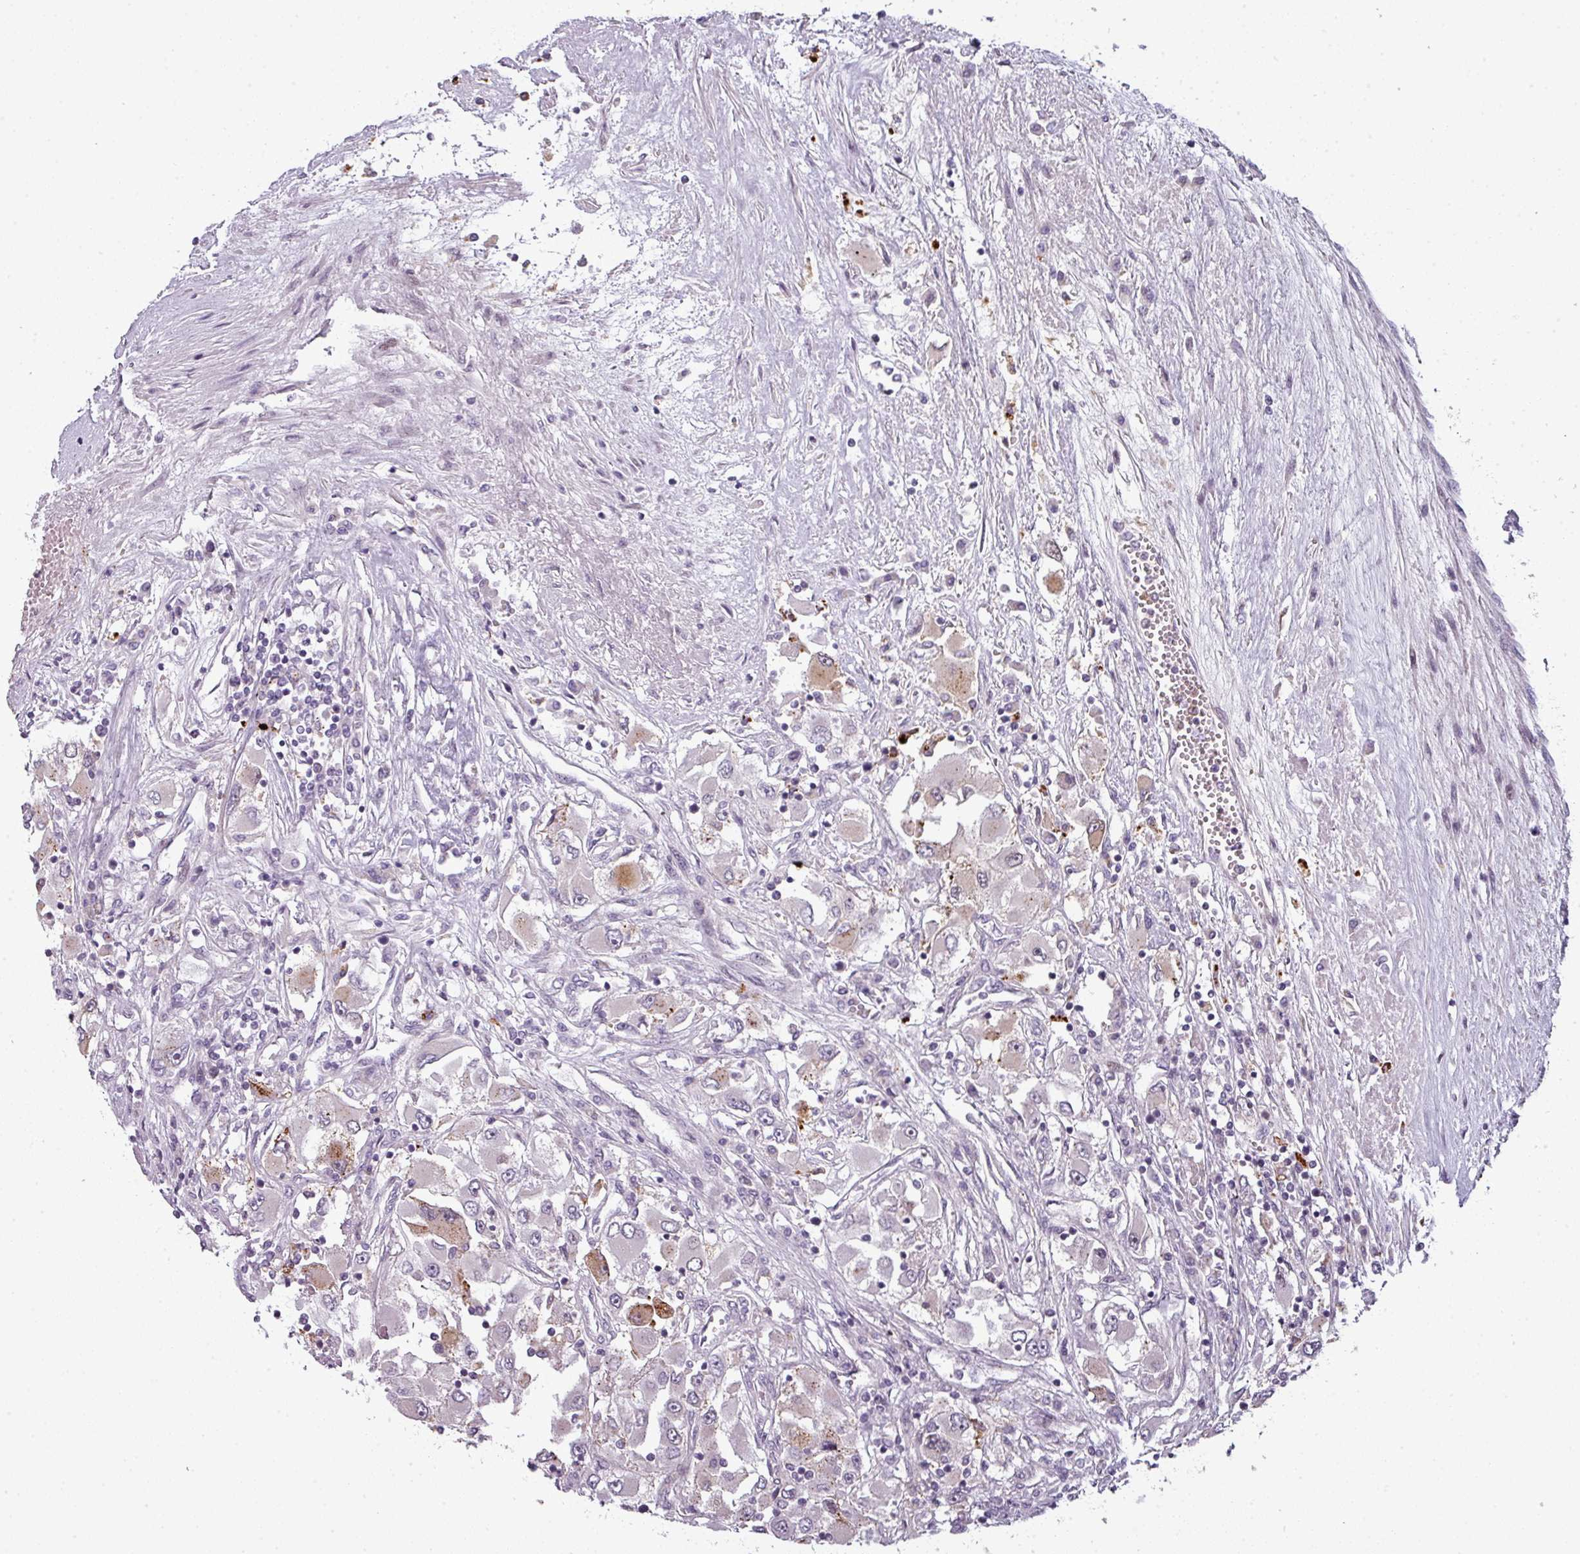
{"staining": {"intensity": "moderate", "quantity": "<25%", "location": "cytoplasmic/membranous"}, "tissue": "renal cancer", "cell_type": "Tumor cells", "image_type": "cancer", "snomed": [{"axis": "morphology", "description": "Adenocarcinoma, NOS"}, {"axis": "topography", "description": "Kidney"}], "caption": "The image reveals a brown stain indicating the presence of a protein in the cytoplasmic/membranous of tumor cells in renal cancer (adenocarcinoma). (IHC, brightfield microscopy, high magnification).", "gene": "TMEFF1", "patient": {"sex": "female", "age": 52}}